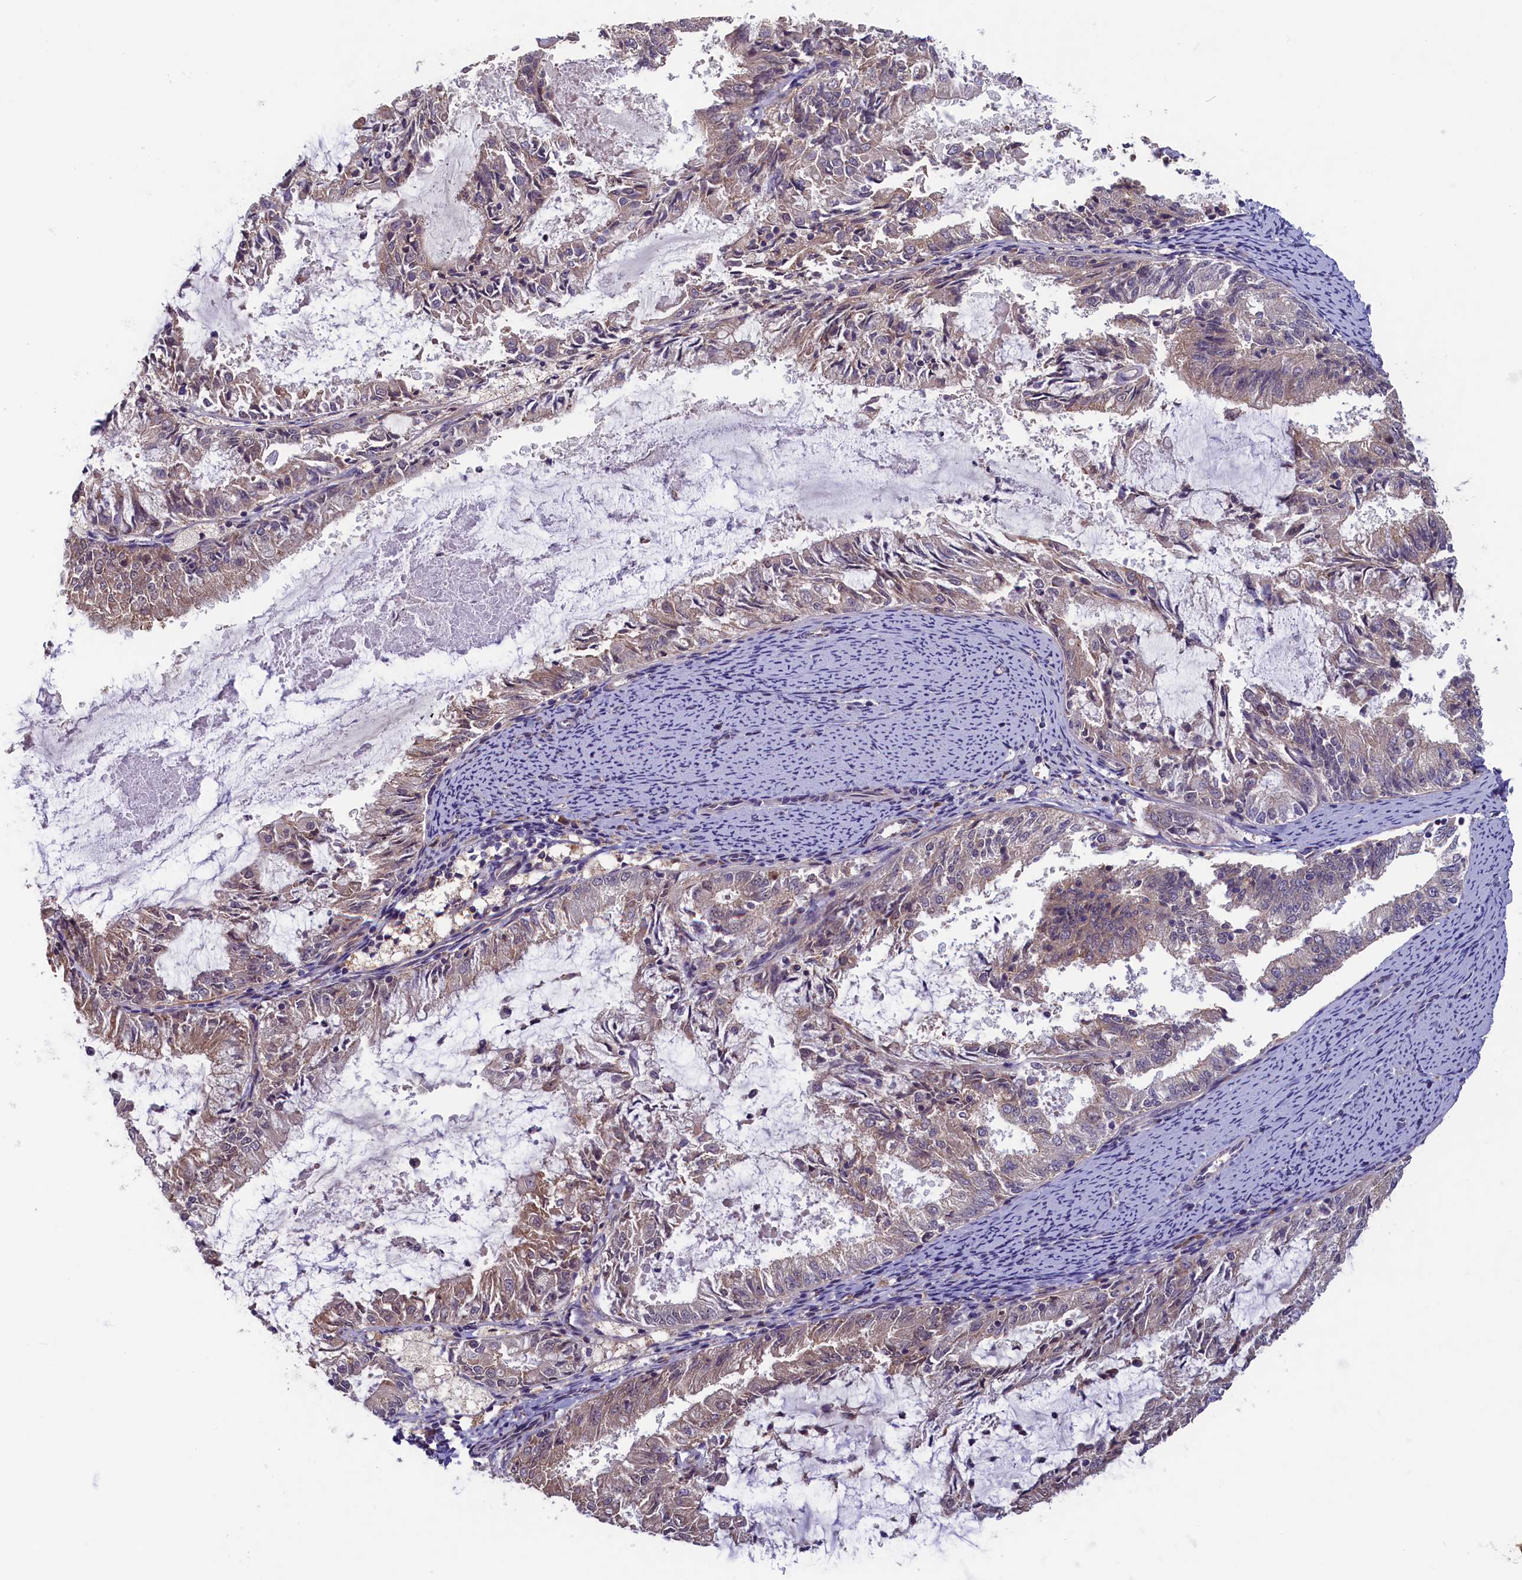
{"staining": {"intensity": "weak", "quantity": ">75%", "location": "cytoplasmic/membranous"}, "tissue": "endometrial cancer", "cell_type": "Tumor cells", "image_type": "cancer", "snomed": [{"axis": "morphology", "description": "Adenocarcinoma, NOS"}, {"axis": "topography", "description": "Endometrium"}], "caption": "Immunohistochemical staining of human endometrial cancer exhibits low levels of weak cytoplasmic/membranous staining in about >75% of tumor cells.", "gene": "CCDC9B", "patient": {"sex": "female", "age": 57}}